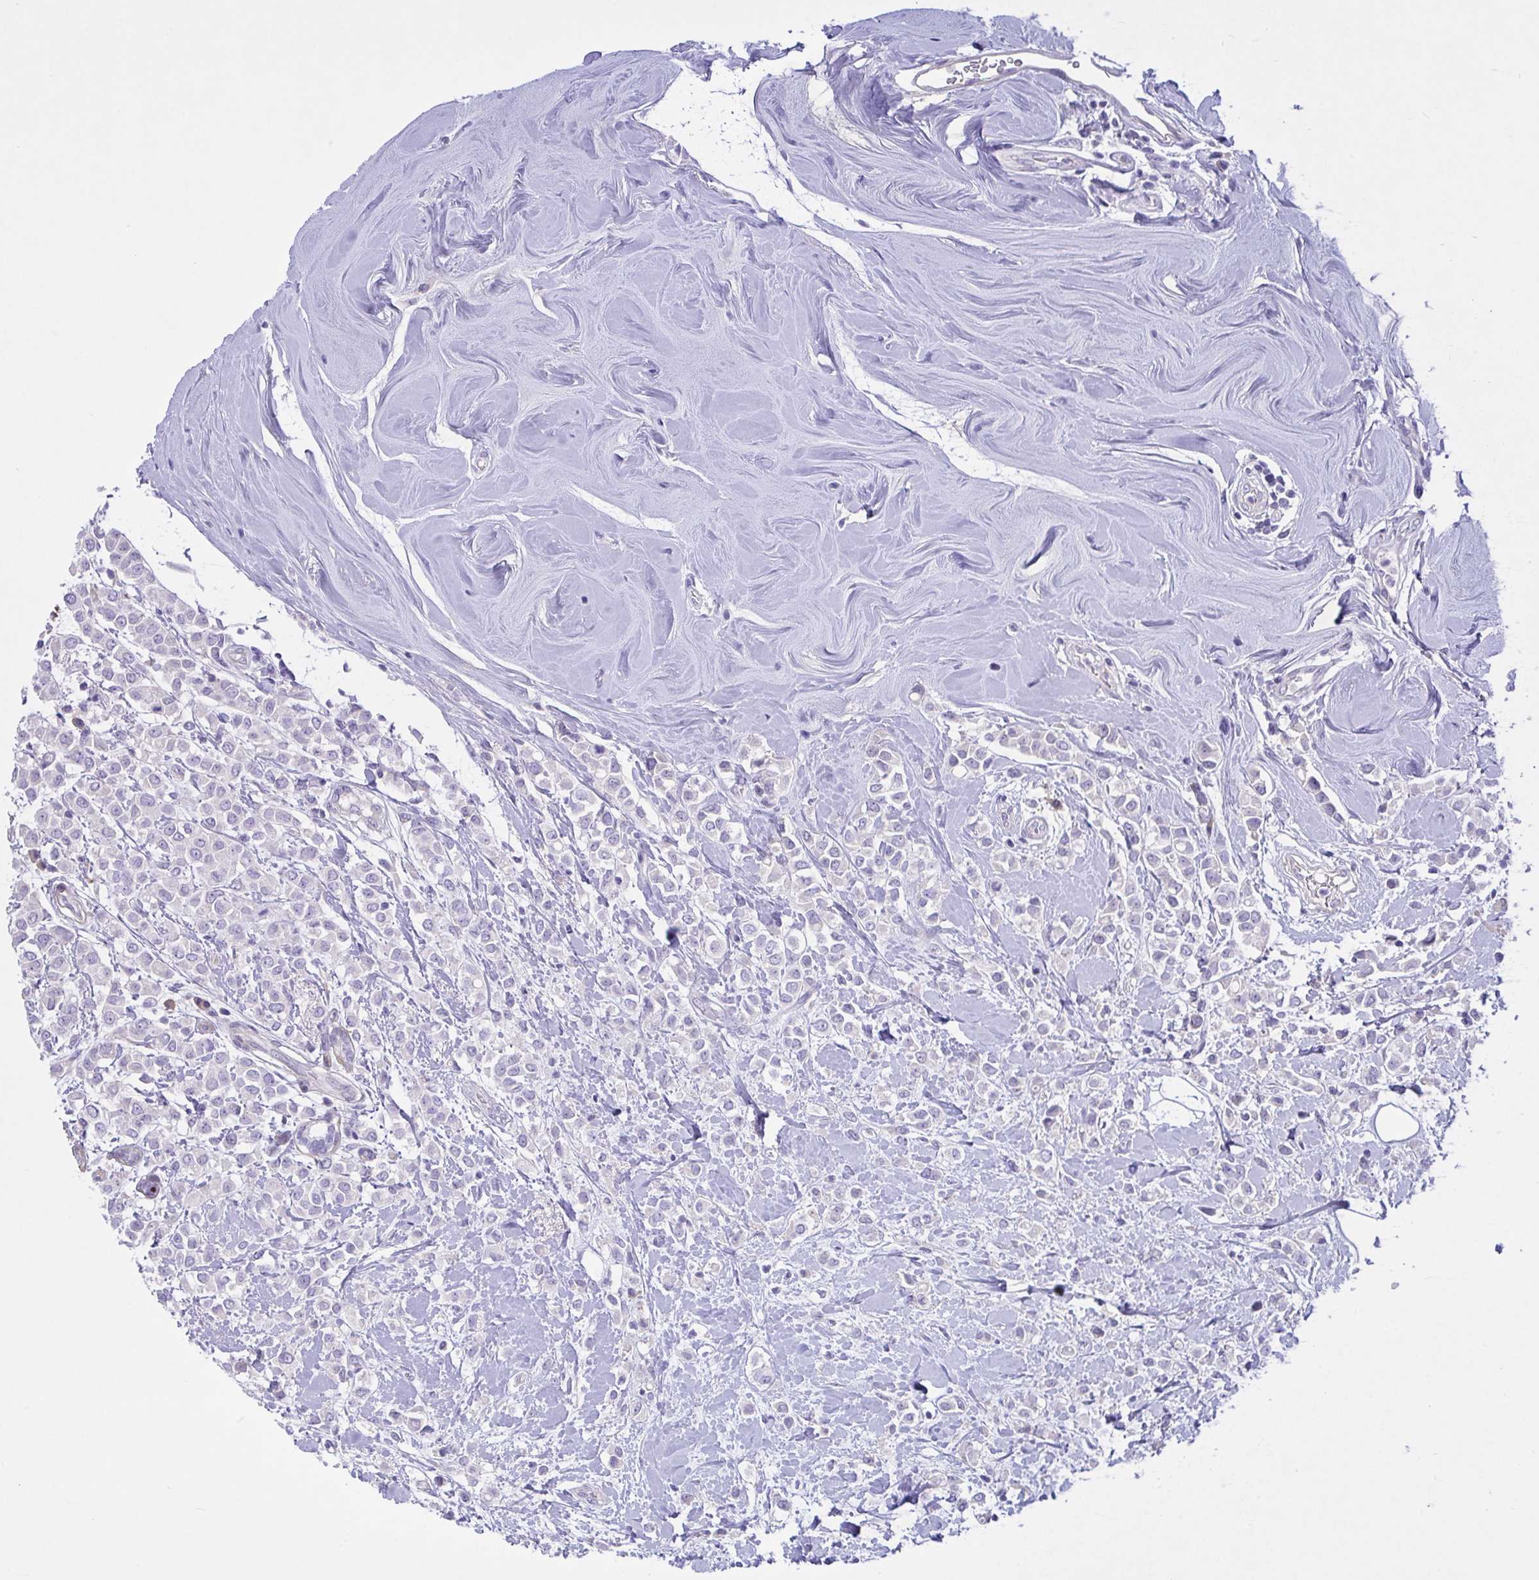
{"staining": {"intensity": "negative", "quantity": "none", "location": "none"}, "tissue": "breast cancer", "cell_type": "Tumor cells", "image_type": "cancer", "snomed": [{"axis": "morphology", "description": "Lobular carcinoma"}, {"axis": "topography", "description": "Breast"}], "caption": "High power microscopy micrograph of an immunohistochemistry (IHC) histopathology image of lobular carcinoma (breast), revealing no significant expression in tumor cells. (Brightfield microscopy of DAB (3,3'-diaminobenzidine) immunohistochemistry (IHC) at high magnification).", "gene": "FAM86B1", "patient": {"sex": "female", "age": 68}}